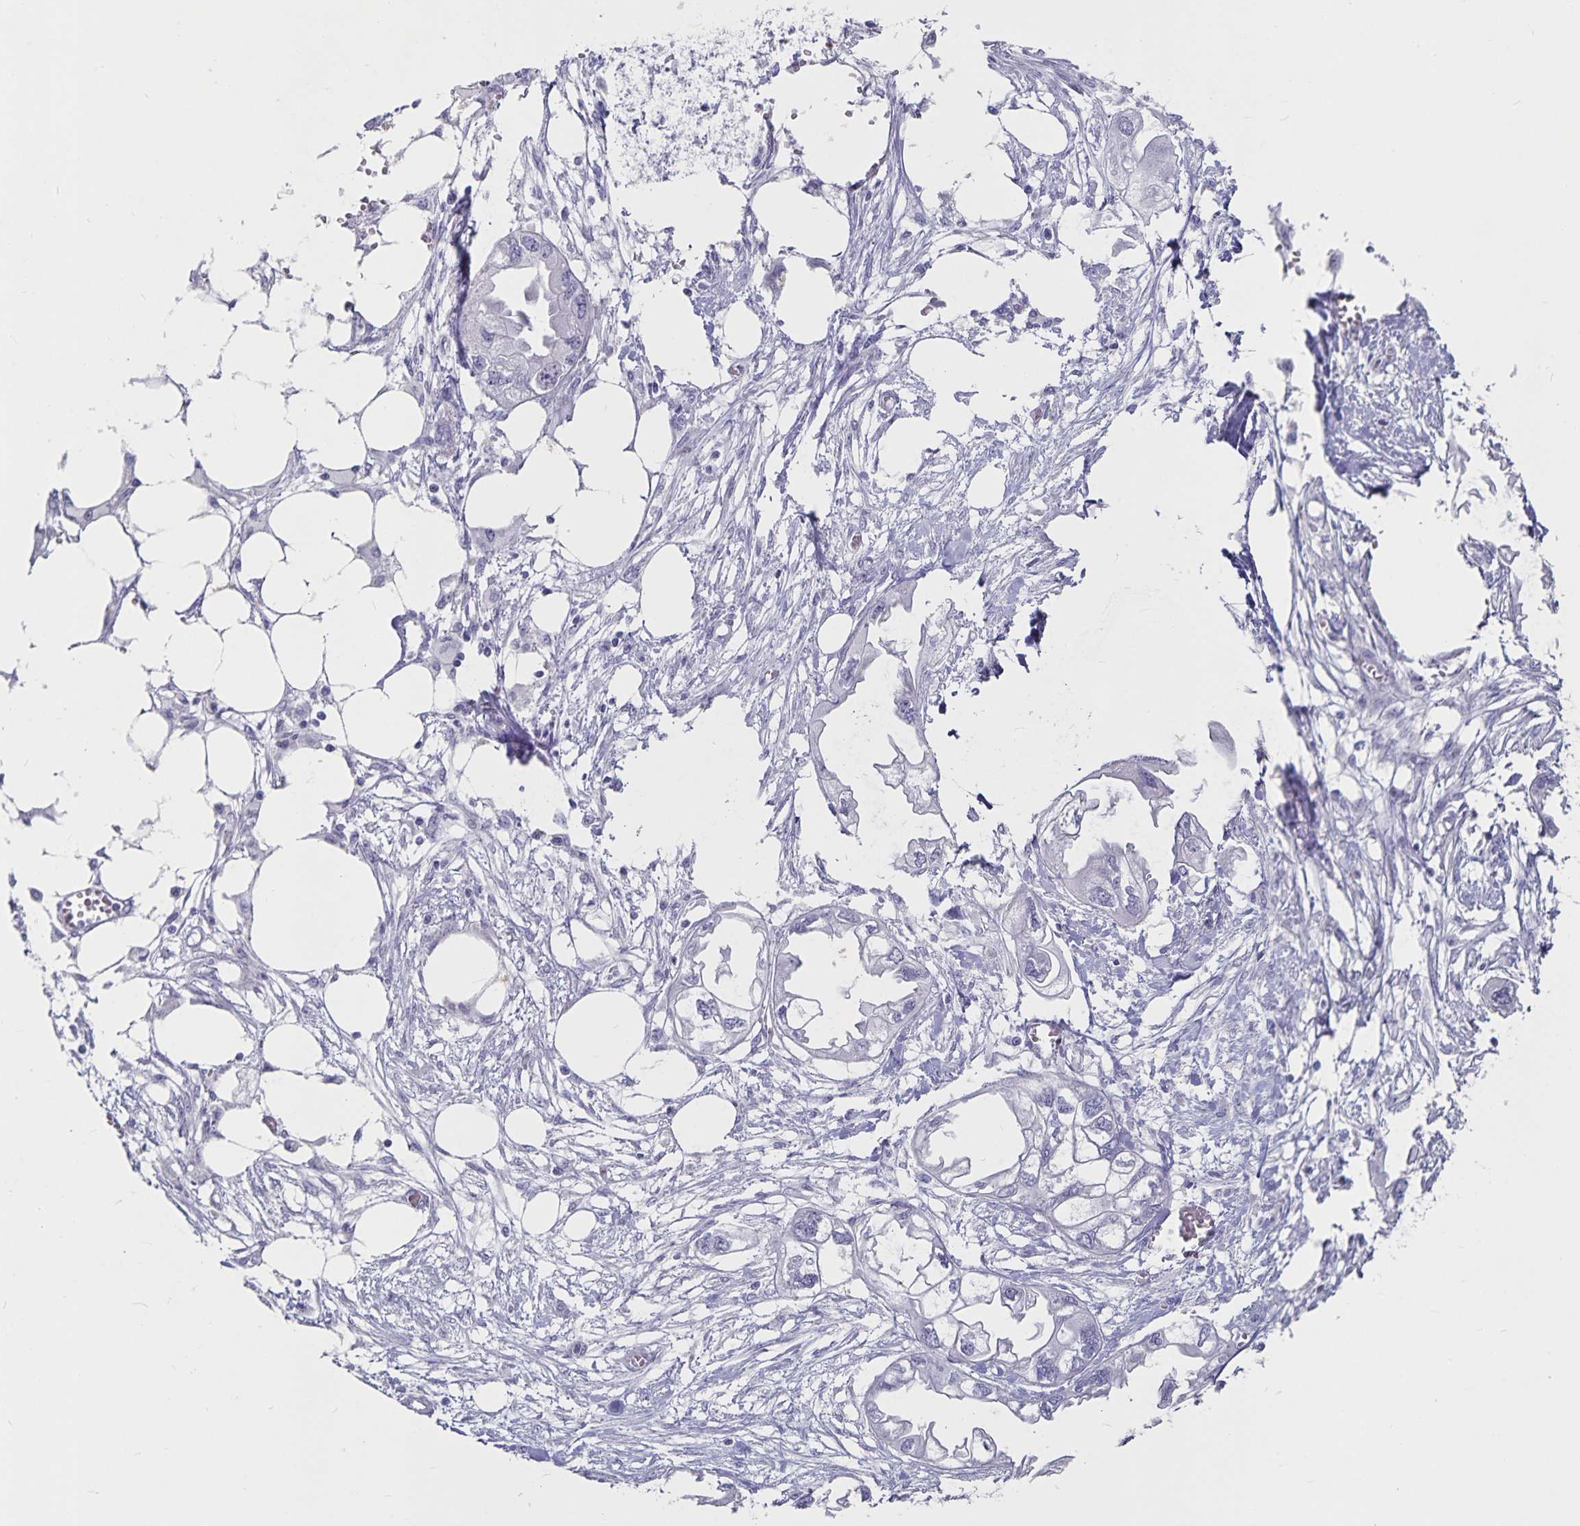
{"staining": {"intensity": "negative", "quantity": "none", "location": "none"}, "tissue": "endometrial cancer", "cell_type": "Tumor cells", "image_type": "cancer", "snomed": [{"axis": "morphology", "description": "Adenocarcinoma, NOS"}, {"axis": "morphology", "description": "Adenocarcinoma, metastatic, NOS"}, {"axis": "topography", "description": "Adipose tissue"}, {"axis": "topography", "description": "Endometrium"}], "caption": "The image demonstrates no staining of tumor cells in endometrial cancer.", "gene": "PLAC1", "patient": {"sex": "female", "age": 67}}